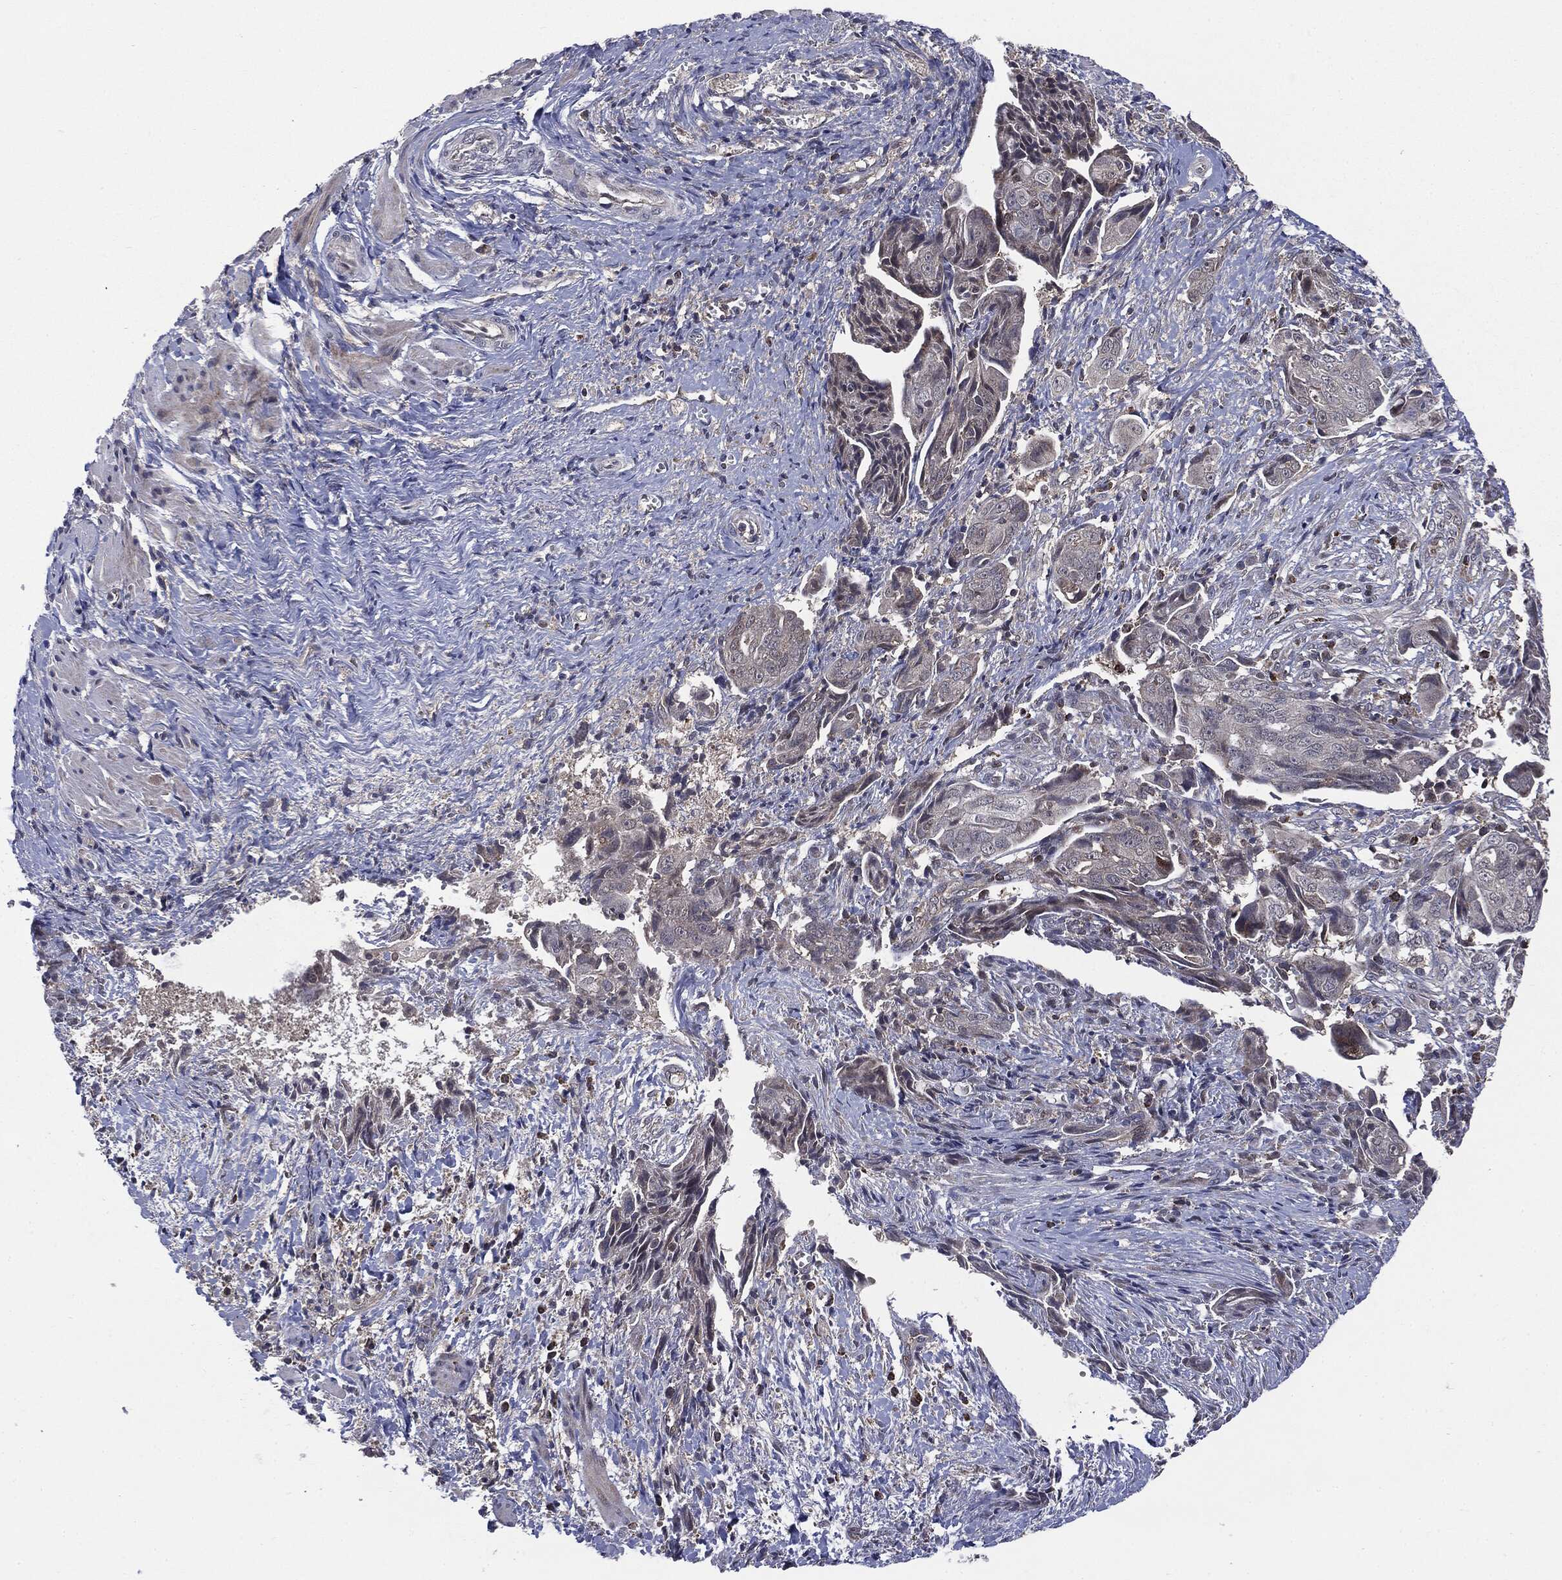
{"staining": {"intensity": "negative", "quantity": "none", "location": "none"}, "tissue": "ovarian cancer", "cell_type": "Tumor cells", "image_type": "cancer", "snomed": [{"axis": "morphology", "description": "Carcinoma, endometroid"}, {"axis": "topography", "description": "Ovary"}], "caption": "The histopathology image exhibits no significant positivity in tumor cells of ovarian endometroid carcinoma.", "gene": "PTPA", "patient": {"sex": "female", "age": 70}}